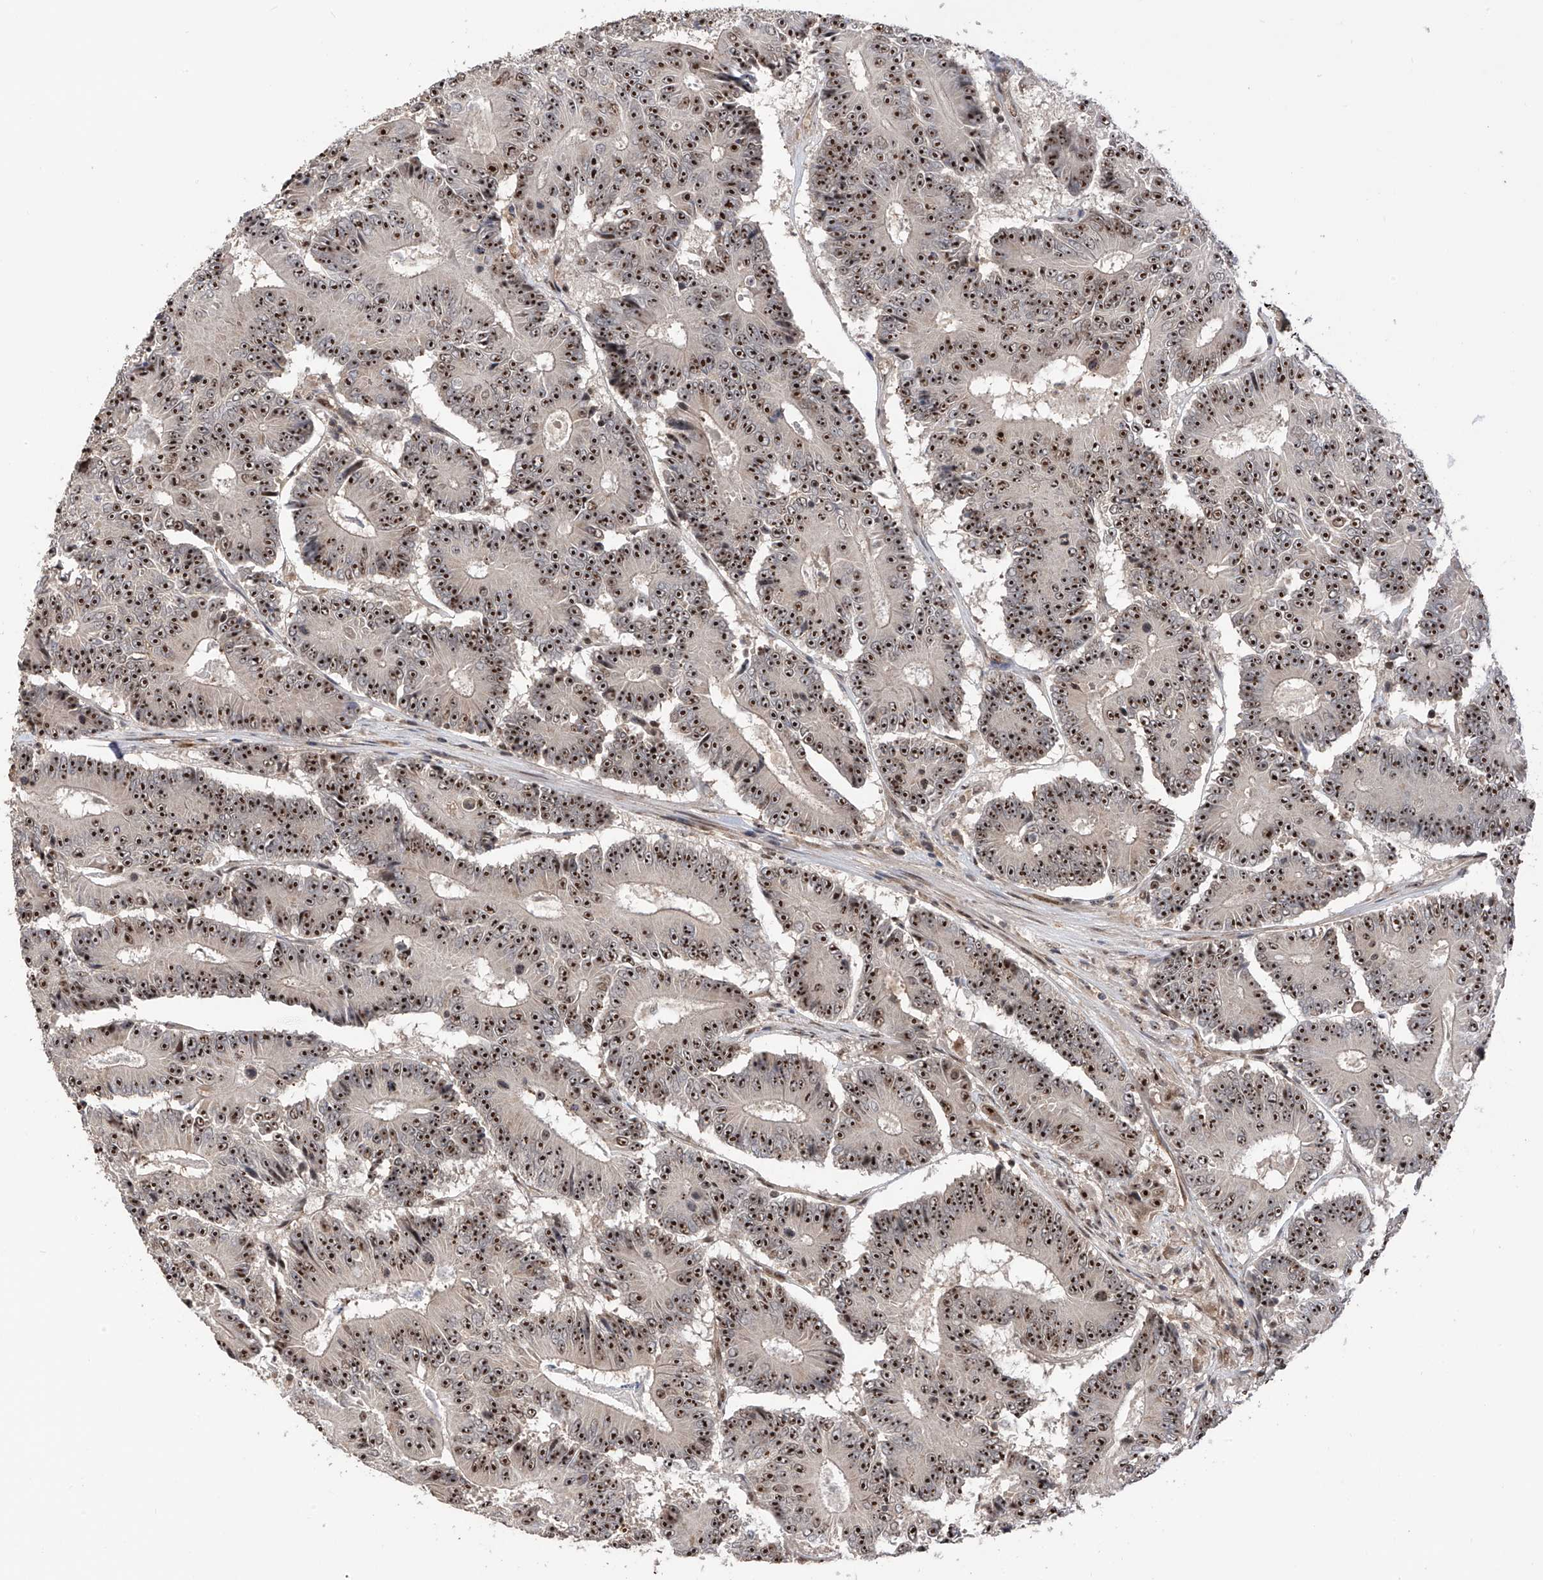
{"staining": {"intensity": "strong", "quantity": ">75%", "location": "nuclear"}, "tissue": "colorectal cancer", "cell_type": "Tumor cells", "image_type": "cancer", "snomed": [{"axis": "morphology", "description": "Adenocarcinoma, NOS"}, {"axis": "topography", "description": "Colon"}], "caption": "Human colorectal cancer stained for a protein (brown) reveals strong nuclear positive expression in about >75% of tumor cells.", "gene": "C1orf131", "patient": {"sex": "male", "age": 83}}